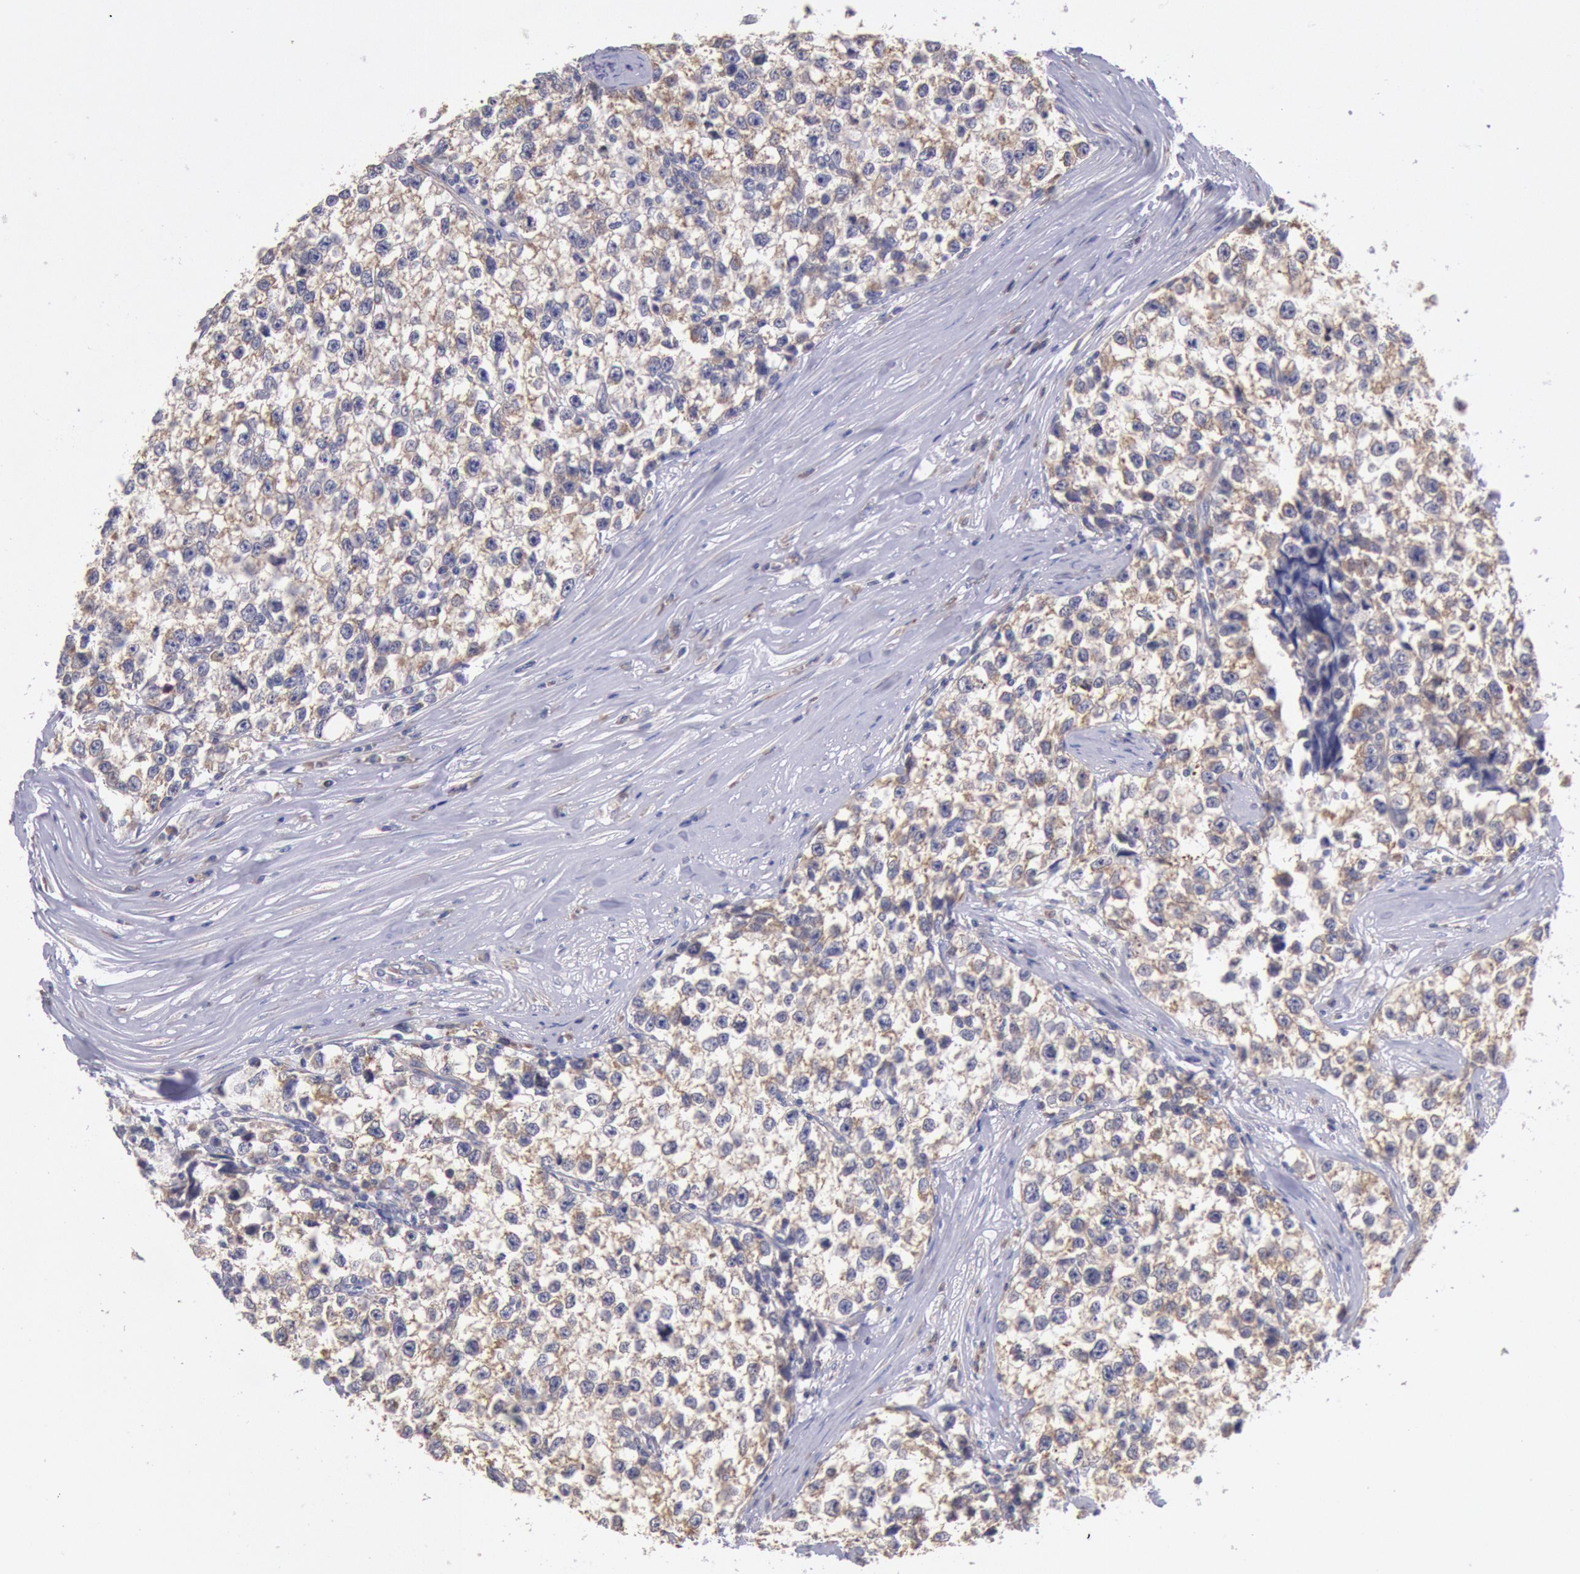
{"staining": {"intensity": "moderate", "quantity": ">75%", "location": "cytoplasmic/membranous"}, "tissue": "testis cancer", "cell_type": "Tumor cells", "image_type": "cancer", "snomed": [{"axis": "morphology", "description": "Seminoma, NOS"}, {"axis": "morphology", "description": "Carcinoma, Embryonal, NOS"}, {"axis": "topography", "description": "Testis"}], "caption": "About >75% of tumor cells in human testis cancer (embryonal carcinoma) exhibit moderate cytoplasmic/membranous protein expression as visualized by brown immunohistochemical staining.", "gene": "DRG1", "patient": {"sex": "male", "age": 30}}